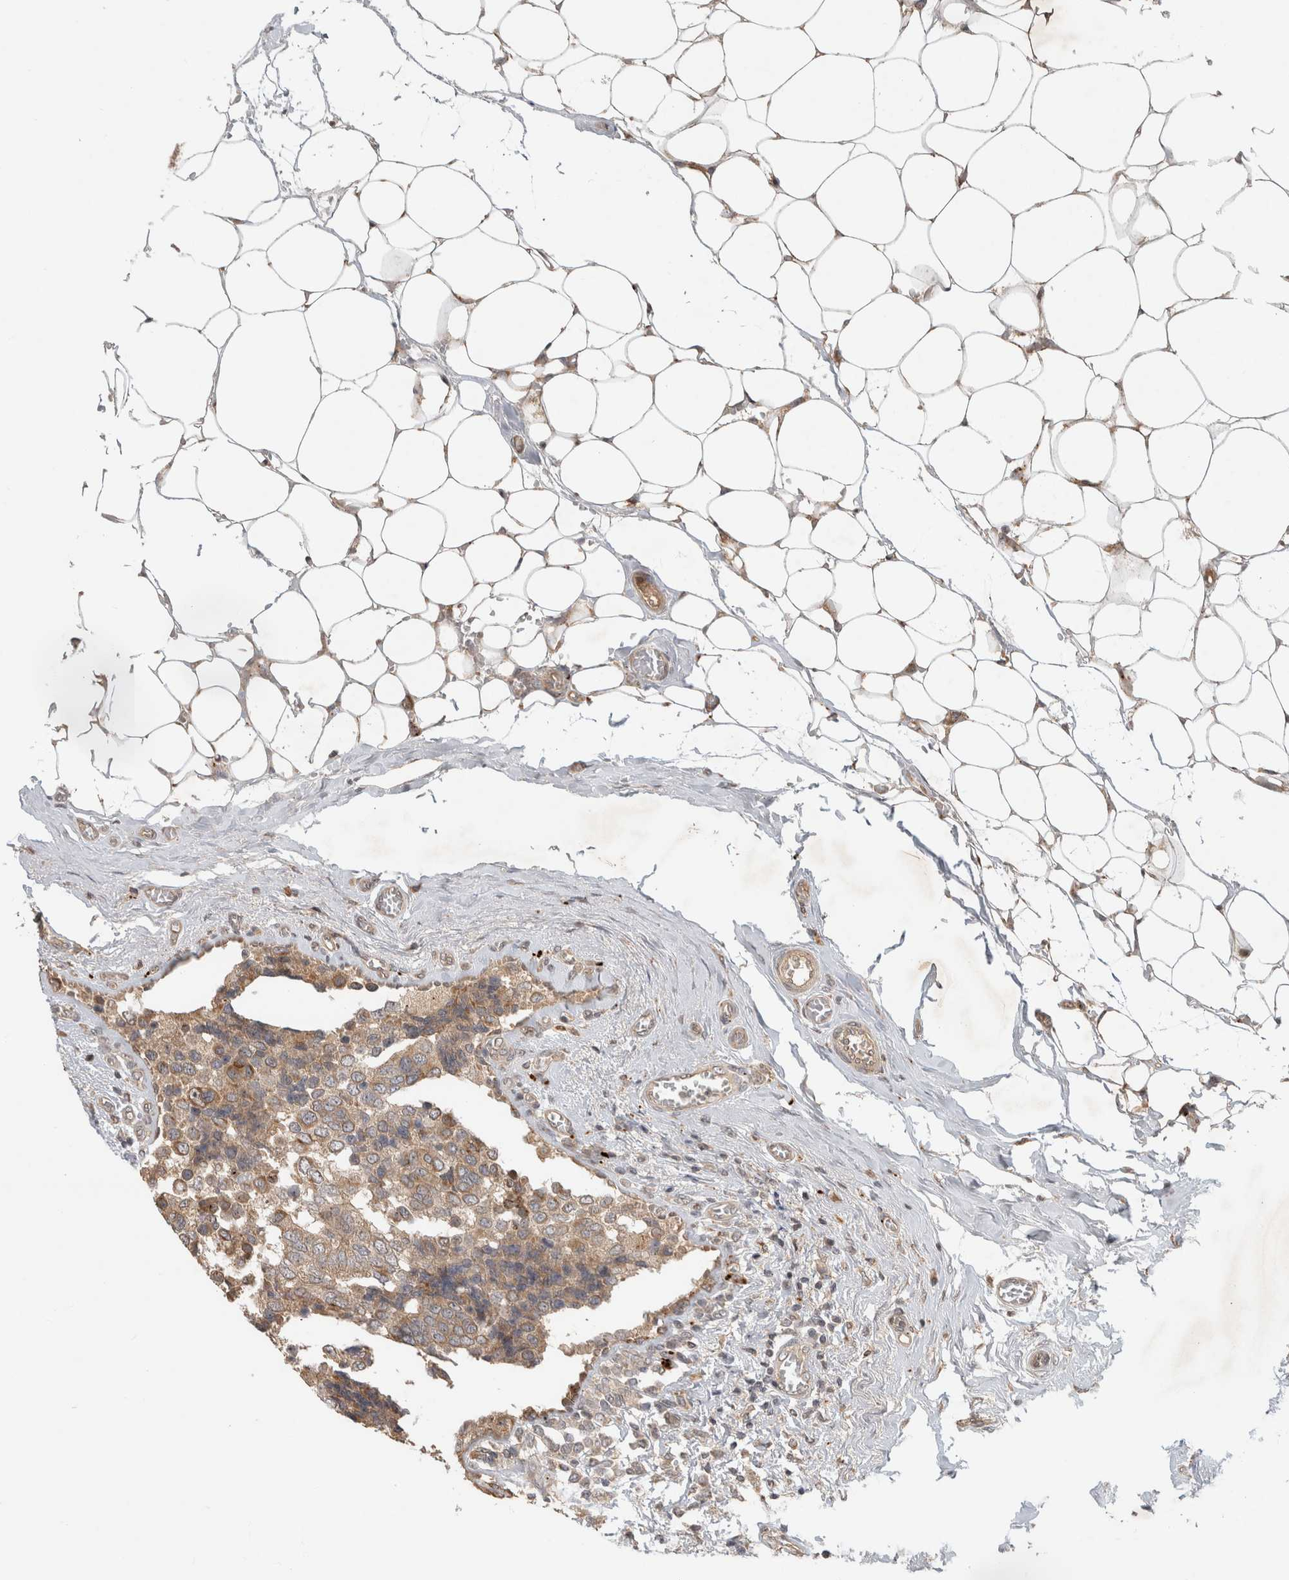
{"staining": {"intensity": "moderate", "quantity": ">75%", "location": "cytoplasmic/membranous"}, "tissue": "breast cancer", "cell_type": "Tumor cells", "image_type": "cancer", "snomed": [{"axis": "morphology", "description": "Normal tissue, NOS"}, {"axis": "morphology", "description": "Duct carcinoma"}, {"axis": "topography", "description": "Breast"}], "caption": "Immunohistochemistry (IHC) staining of infiltrating ductal carcinoma (breast), which demonstrates medium levels of moderate cytoplasmic/membranous staining in approximately >75% of tumor cells indicating moderate cytoplasmic/membranous protein expression. The staining was performed using DAB (3,3'-diaminobenzidine) (brown) for protein detection and nuclei were counterstained in hematoxylin (blue).", "gene": "PITPNC1", "patient": {"sex": "female", "age": 43}}